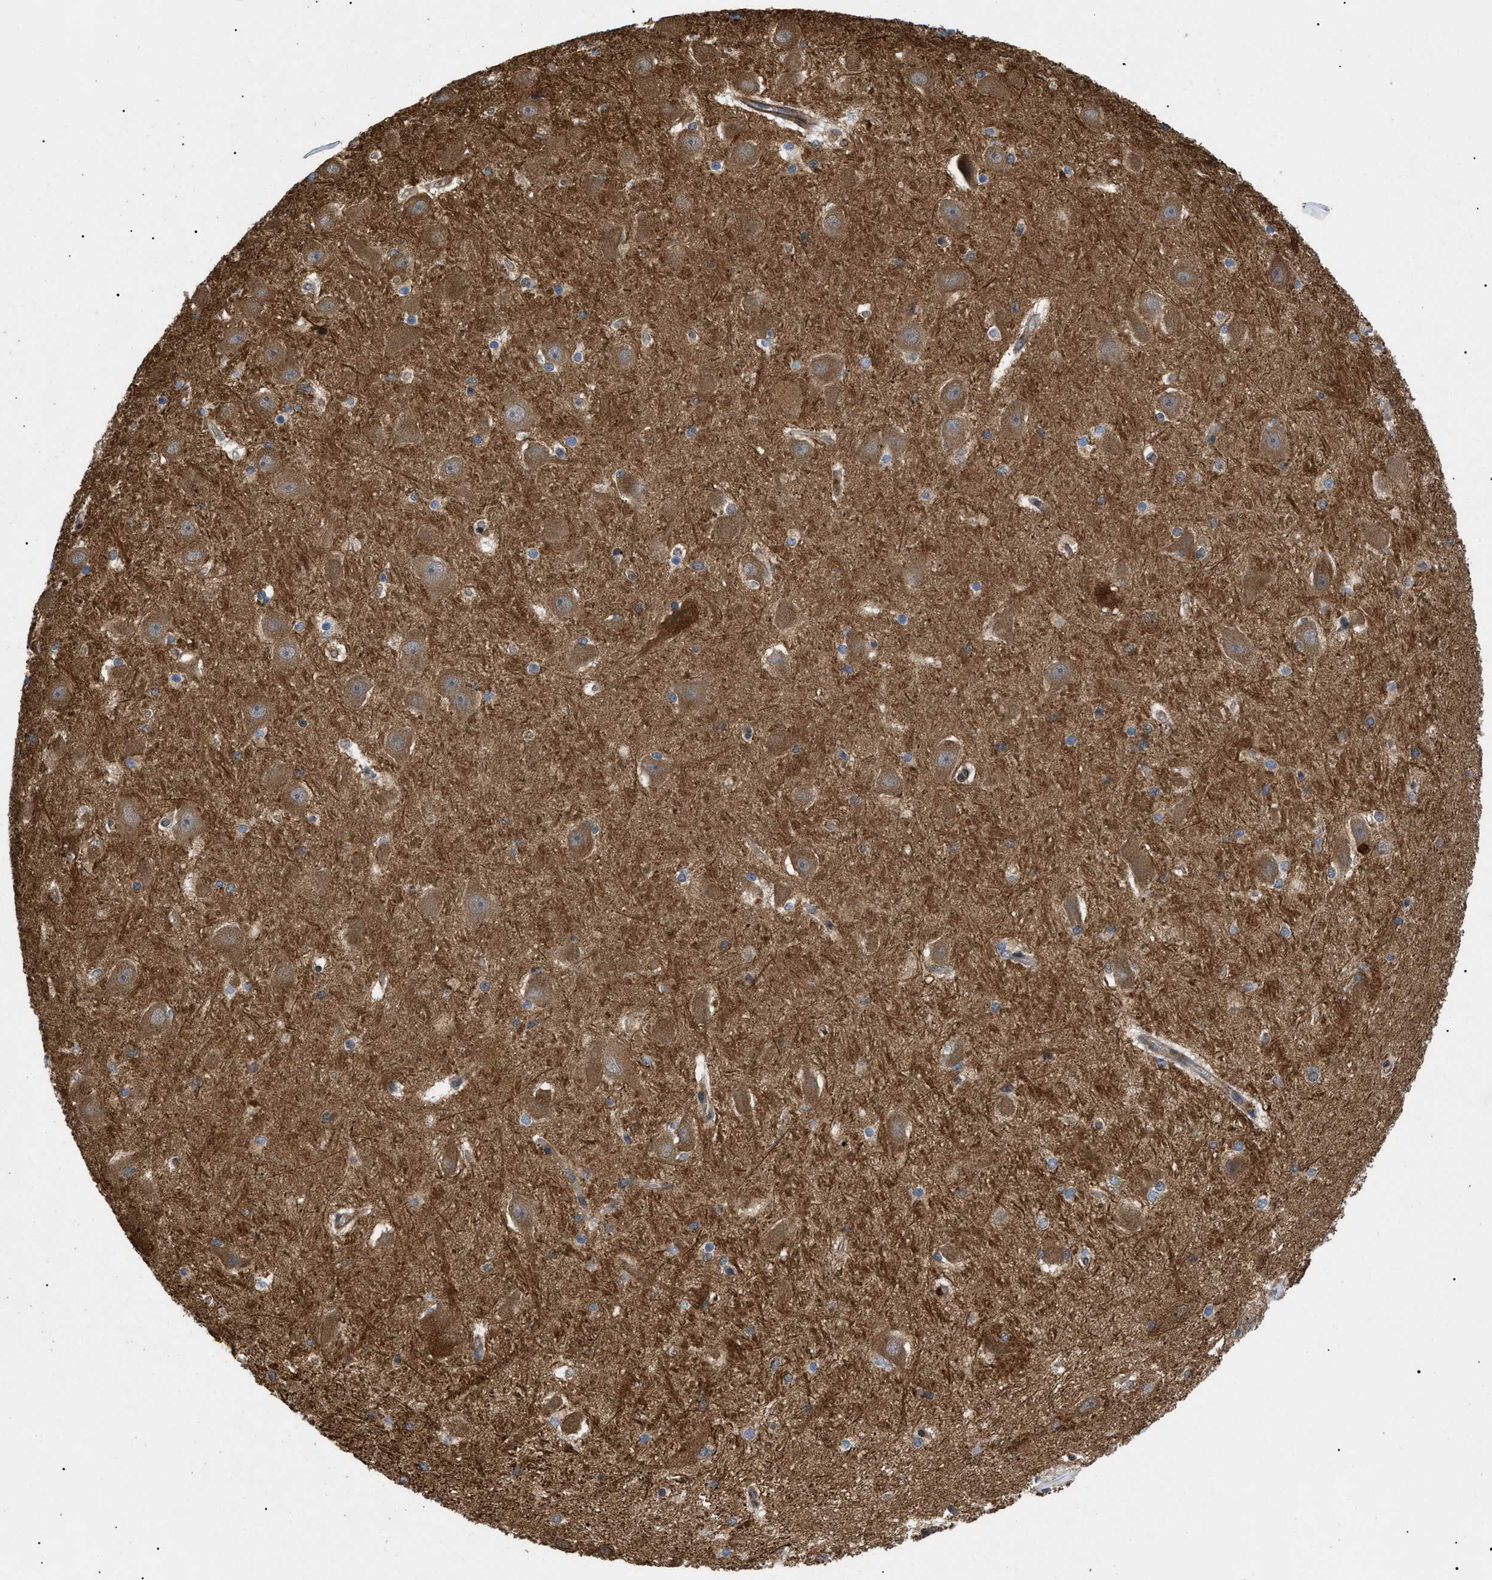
{"staining": {"intensity": "weak", "quantity": "<25%", "location": "cytoplasmic/membranous"}, "tissue": "hippocampus", "cell_type": "Glial cells", "image_type": "normal", "snomed": [{"axis": "morphology", "description": "Normal tissue, NOS"}, {"axis": "topography", "description": "Hippocampus"}], "caption": "Immunohistochemistry photomicrograph of unremarkable hippocampus: human hippocampus stained with DAB demonstrates no significant protein staining in glial cells. The staining was performed using DAB to visualize the protein expression in brown, while the nuclei were stained in blue with hematoxylin (Magnification: 20x).", "gene": "CRCP", "patient": {"sex": "female", "age": 19}}